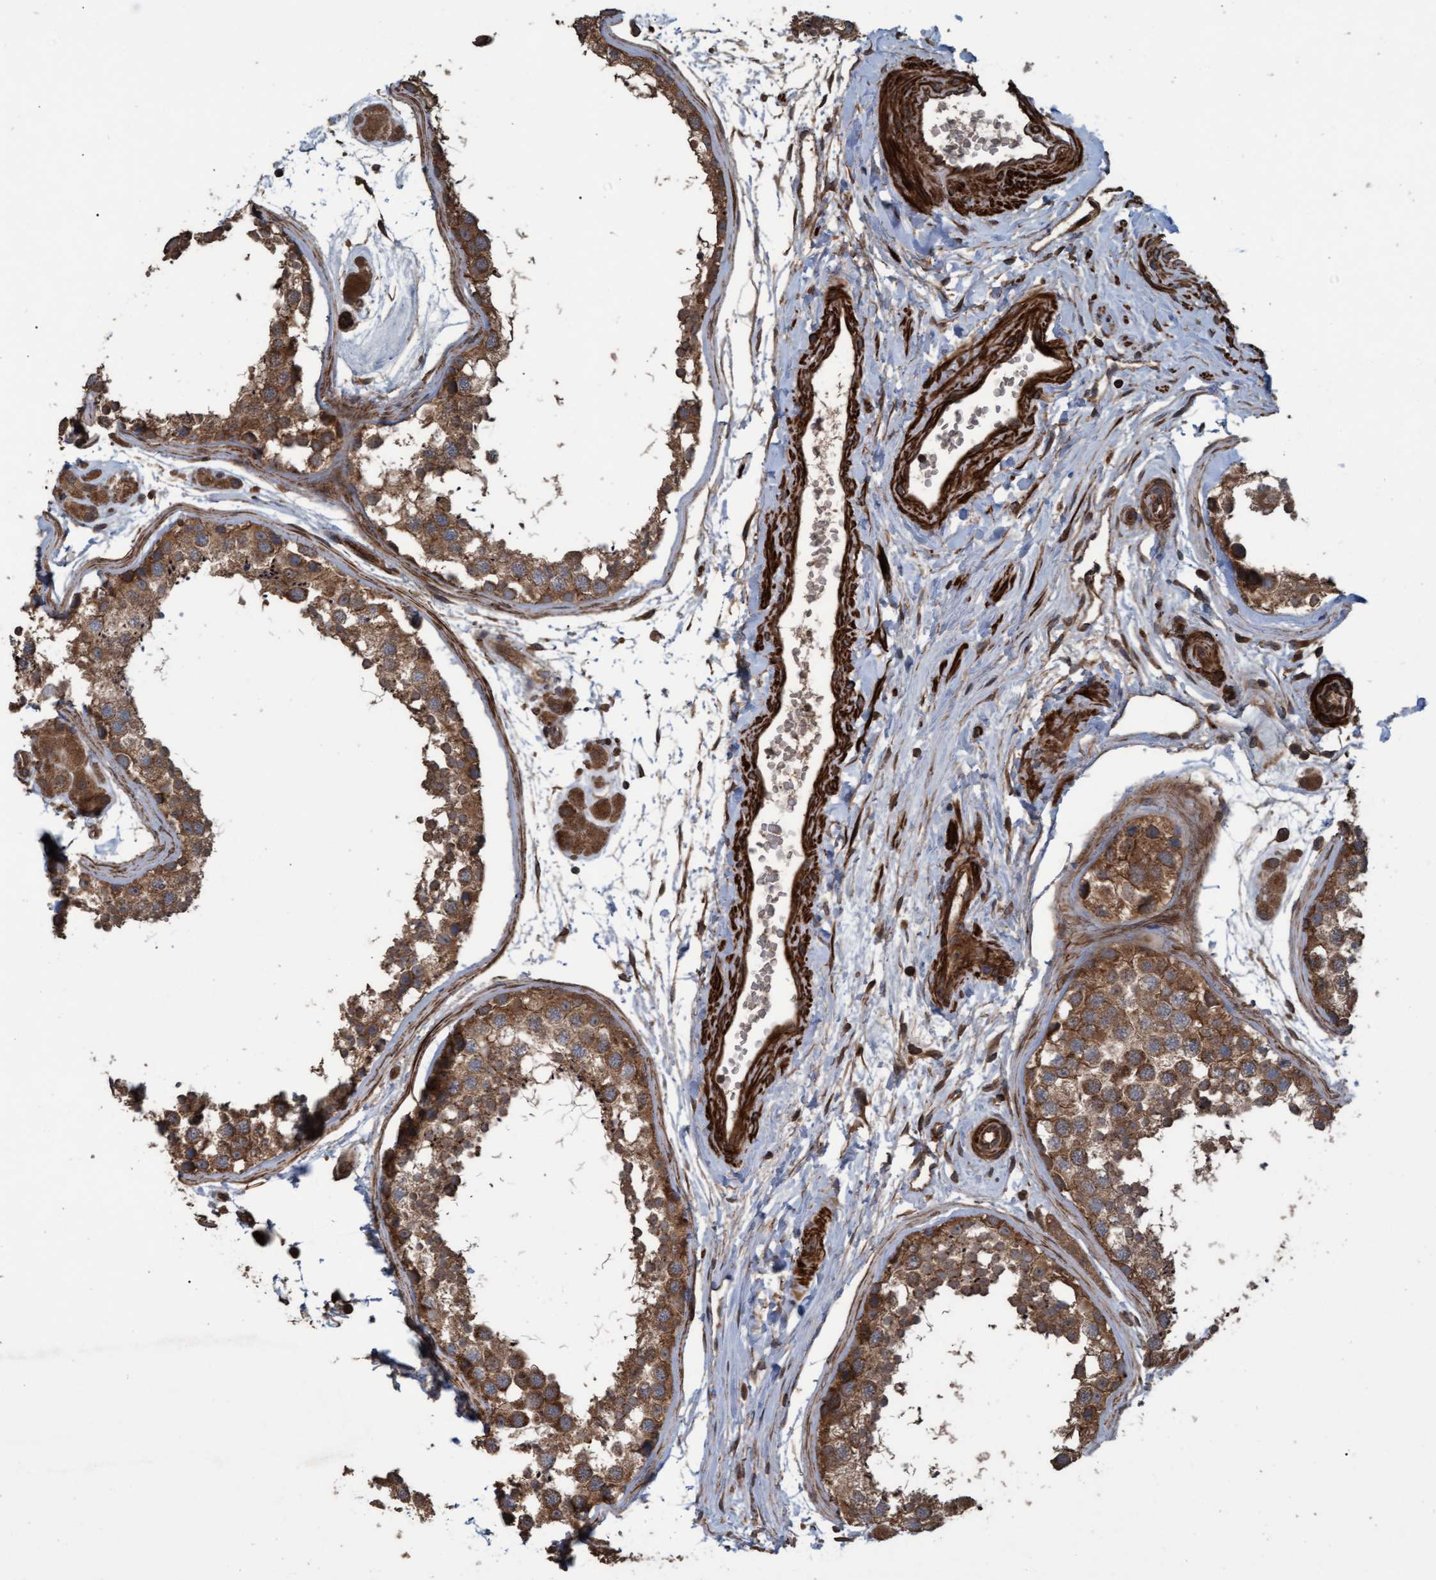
{"staining": {"intensity": "moderate", "quantity": ">75%", "location": "cytoplasmic/membranous"}, "tissue": "testis", "cell_type": "Cells in seminiferous ducts", "image_type": "normal", "snomed": [{"axis": "morphology", "description": "Normal tissue, NOS"}, {"axis": "topography", "description": "Testis"}], "caption": "Brown immunohistochemical staining in unremarkable human testis shows moderate cytoplasmic/membranous positivity in approximately >75% of cells in seminiferous ducts. (Stains: DAB in brown, nuclei in blue, Microscopy: brightfield microscopy at high magnification).", "gene": "GGT6", "patient": {"sex": "male", "age": 56}}